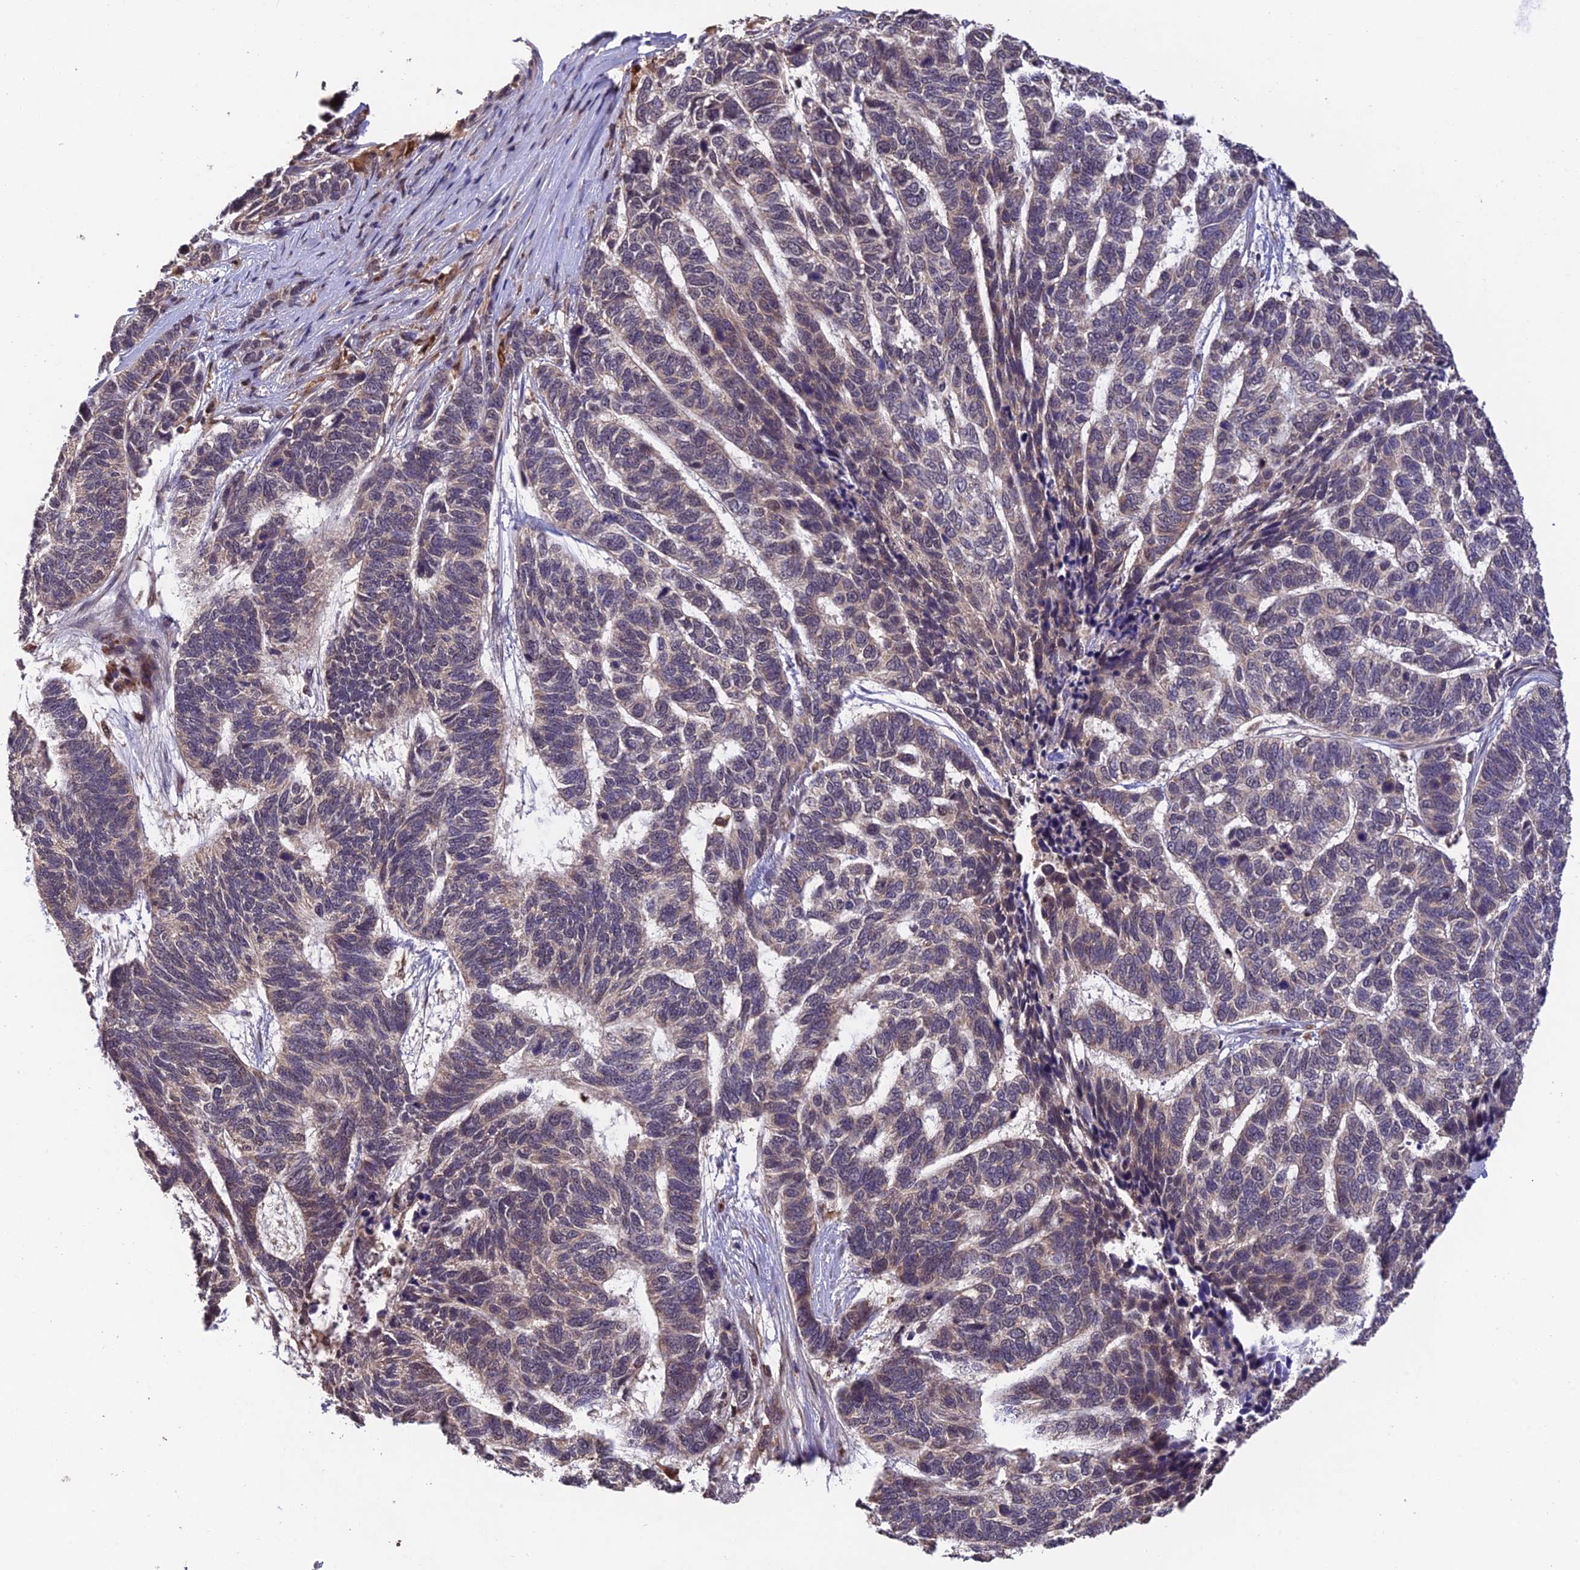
{"staining": {"intensity": "negative", "quantity": "none", "location": "none"}, "tissue": "skin cancer", "cell_type": "Tumor cells", "image_type": "cancer", "snomed": [{"axis": "morphology", "description": "Basal cell carcinoma"}, {"axis": "topography", "description": "Skin"}], "caption": "The histopathology image displays no significant staining in tumor cells of skin cancer (basal cell carcinoma).", "gene": "MNS1", "patient": {"sex": "female", "age": 65}}